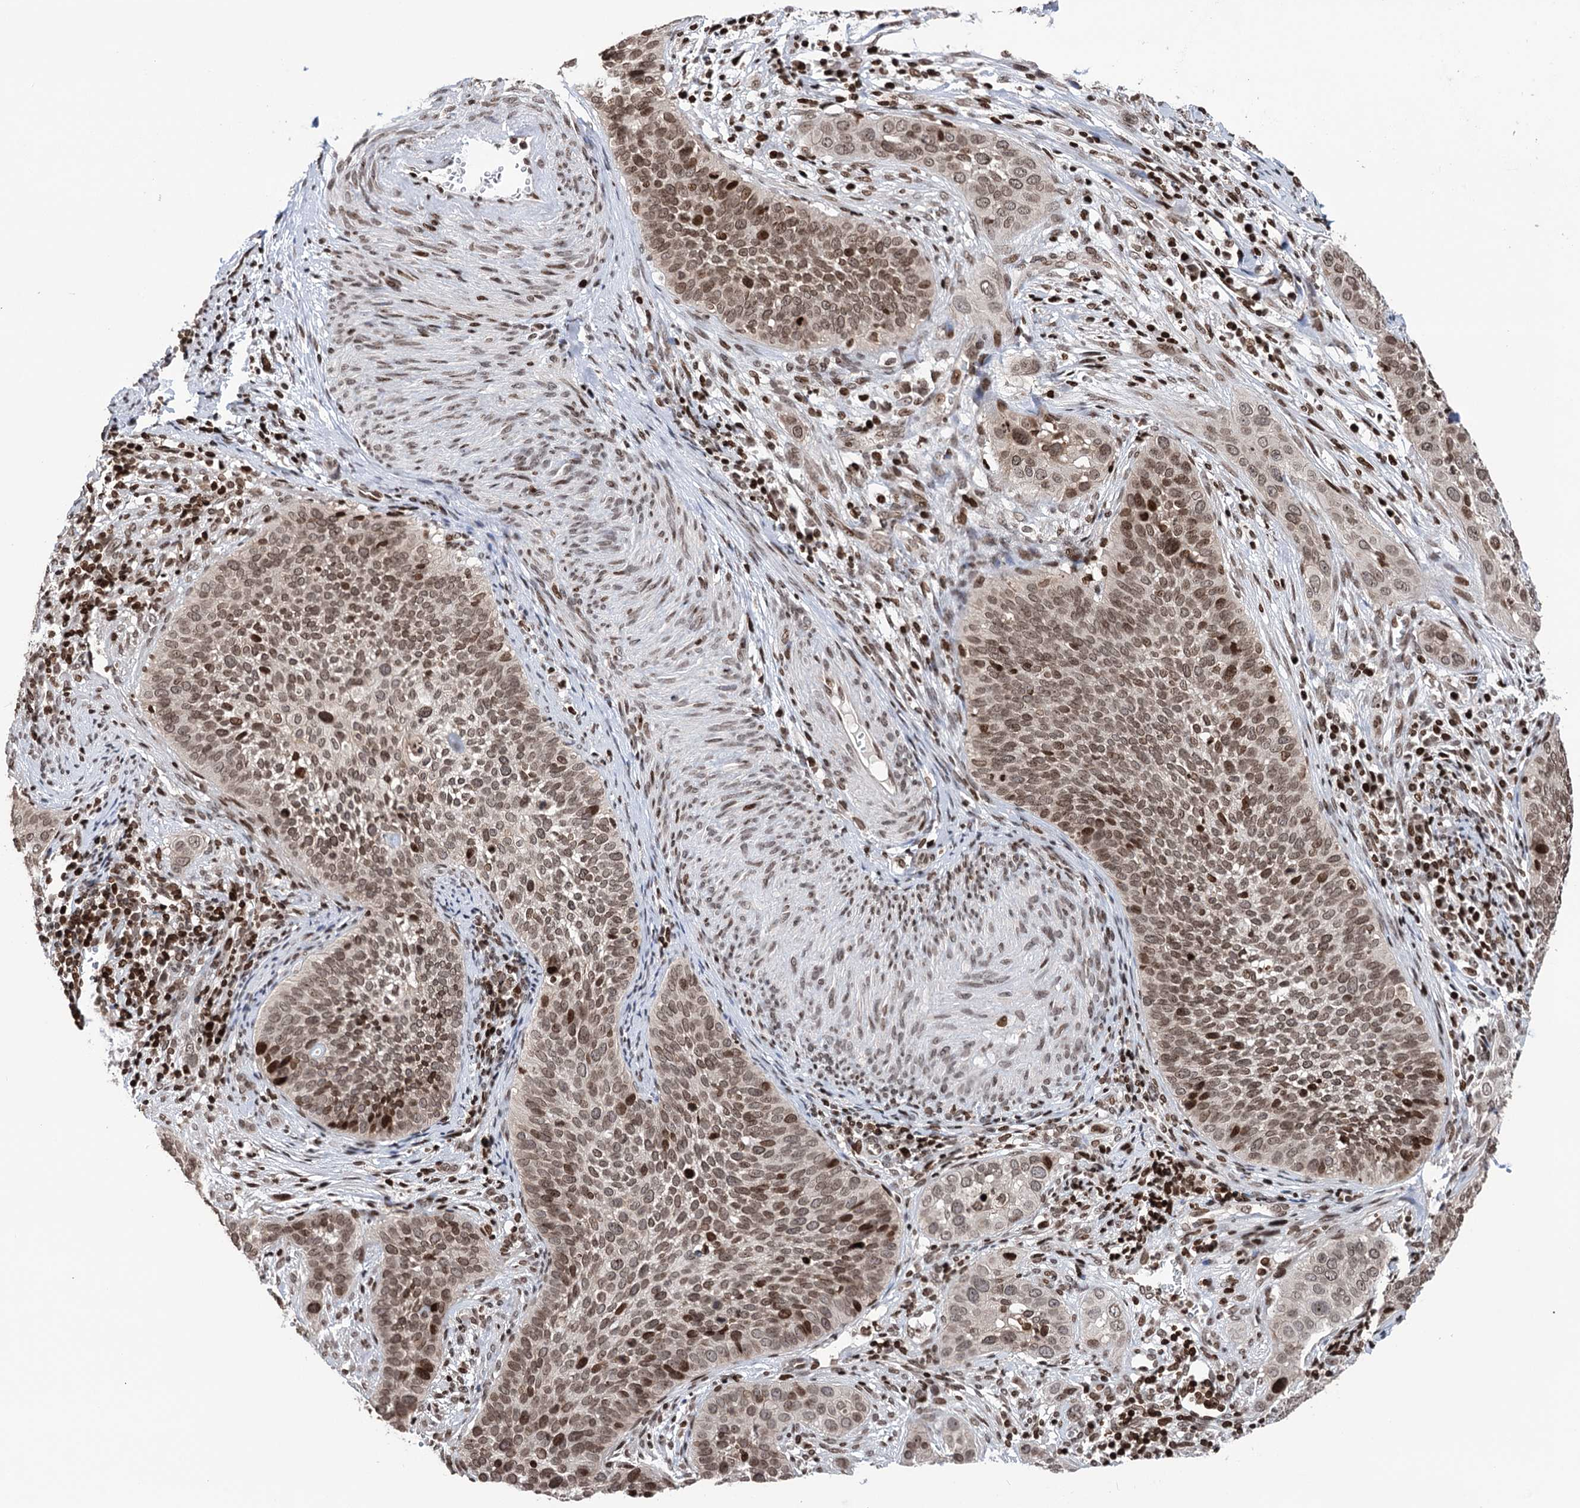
{"staining": {"intensity": "moderate", "quantity": ">75%", "location": "nuclear"}, "tissue": "cervical cancer", "cell_type": "Tumor cells", "image_type": "cancer", "snomed": [{"axis": "morphology", "description": "Squamous cell carcinoma, NOS"}, {"axis": "topography", "description": "Cervix"}], "caption": "This is a histology image of immunohistochemistry staining of cervical cancer (squamous cell carcinoma), which shows moderate staining in the nuclear of tumor cells.", "gene": "CCDC77", "patient": {"sex": "female", "age": 34}}